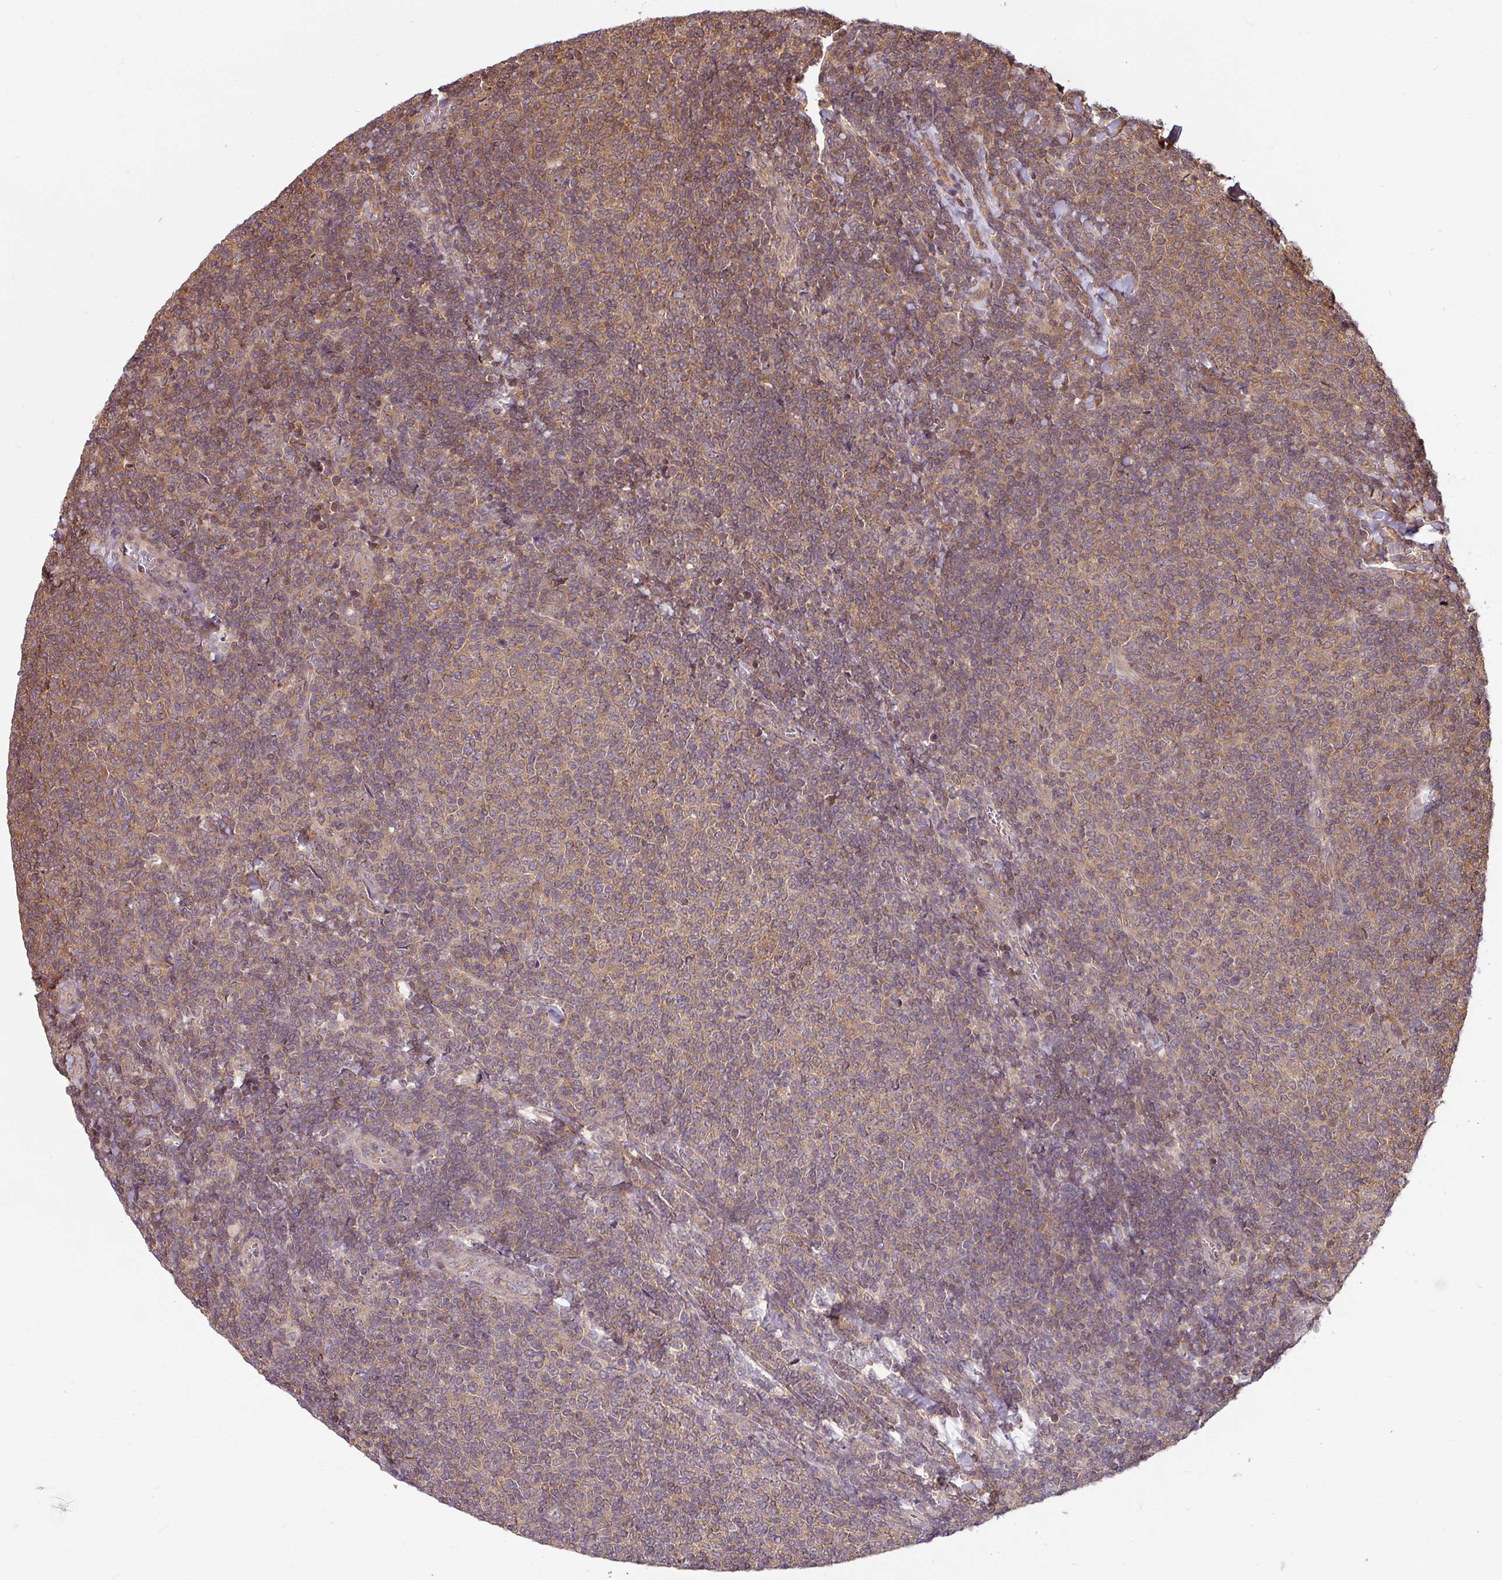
{"staining": {"intensity": "moderate", "quantity": "25%-75%", "location": "cytoplasmic/membranous"}, "tissue": "lymphoma", "cell_type": "Tumor cells", "image_type": "cancer", "snomed": [{"axis": "morphology", "description": "Malignant lymphoma, non-Hodgkin's type, Low grade"}, {"axis": "topography", "description": "Lymph node"}], "caption": "Lymphoma was stained to show a protein in brown. There is medium levels of moderate cytoplasmic/membranous expression in about 25%-75% of tumor cells.", "gene": "SHB", "patient": {"sex": "male", "age": 52}}